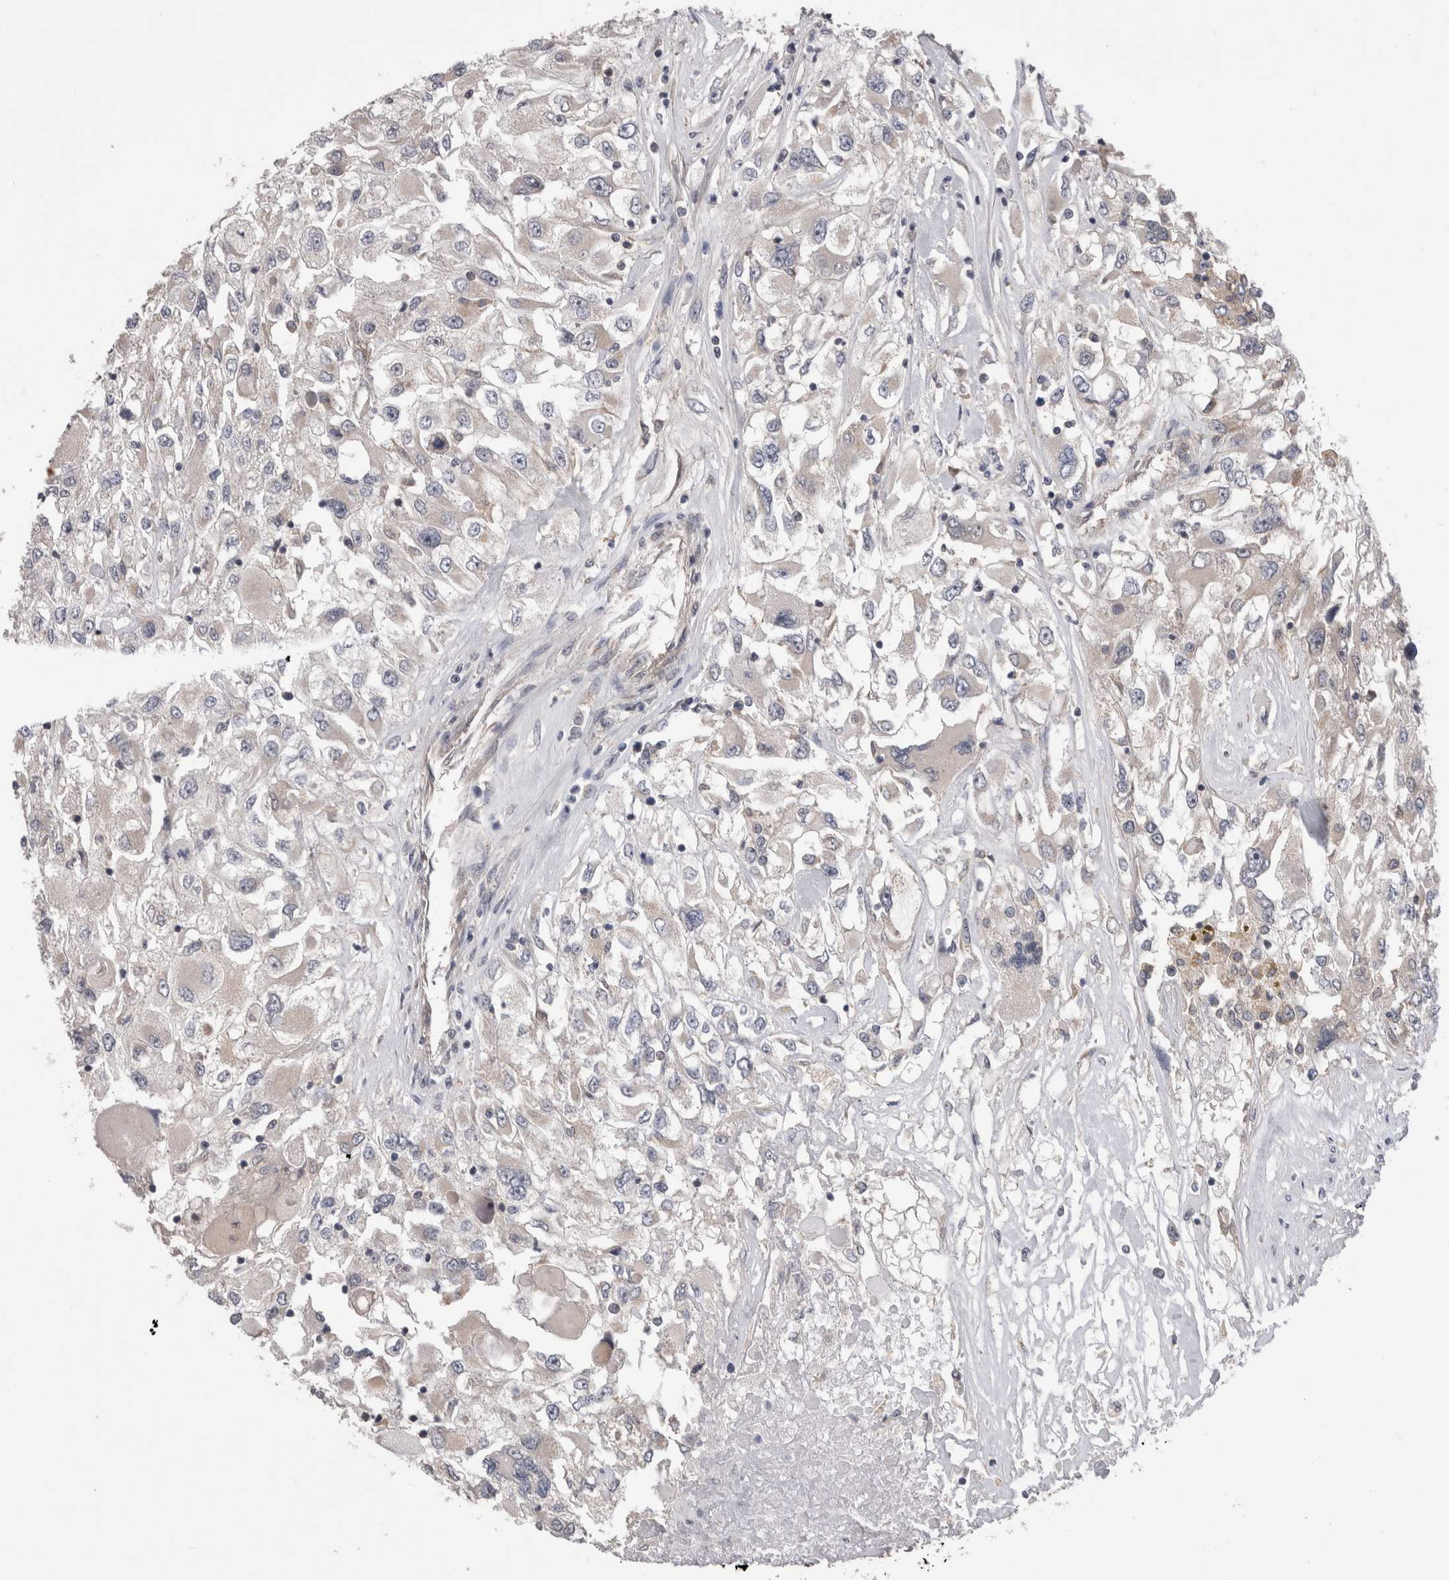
{"staining": {"intensity": "negative", "quantity": "none", "location": "none"}, "tissue": "renal cancer", "cell_type": "Tumor cells", "image_type": "cancer", "snomed": [{"axis": "morphology", "description": "Adenocarcinoma, NOS"}, {"axis": "topography", "description": "Kidney"}], "caption": "The immunohistochemistry micrograph has no significant expression in tumor cells of renal cancer (adenocarcinoma) tissue.", "gene": "DCTN6", "patient": {"sex": "female", "age": 52}}